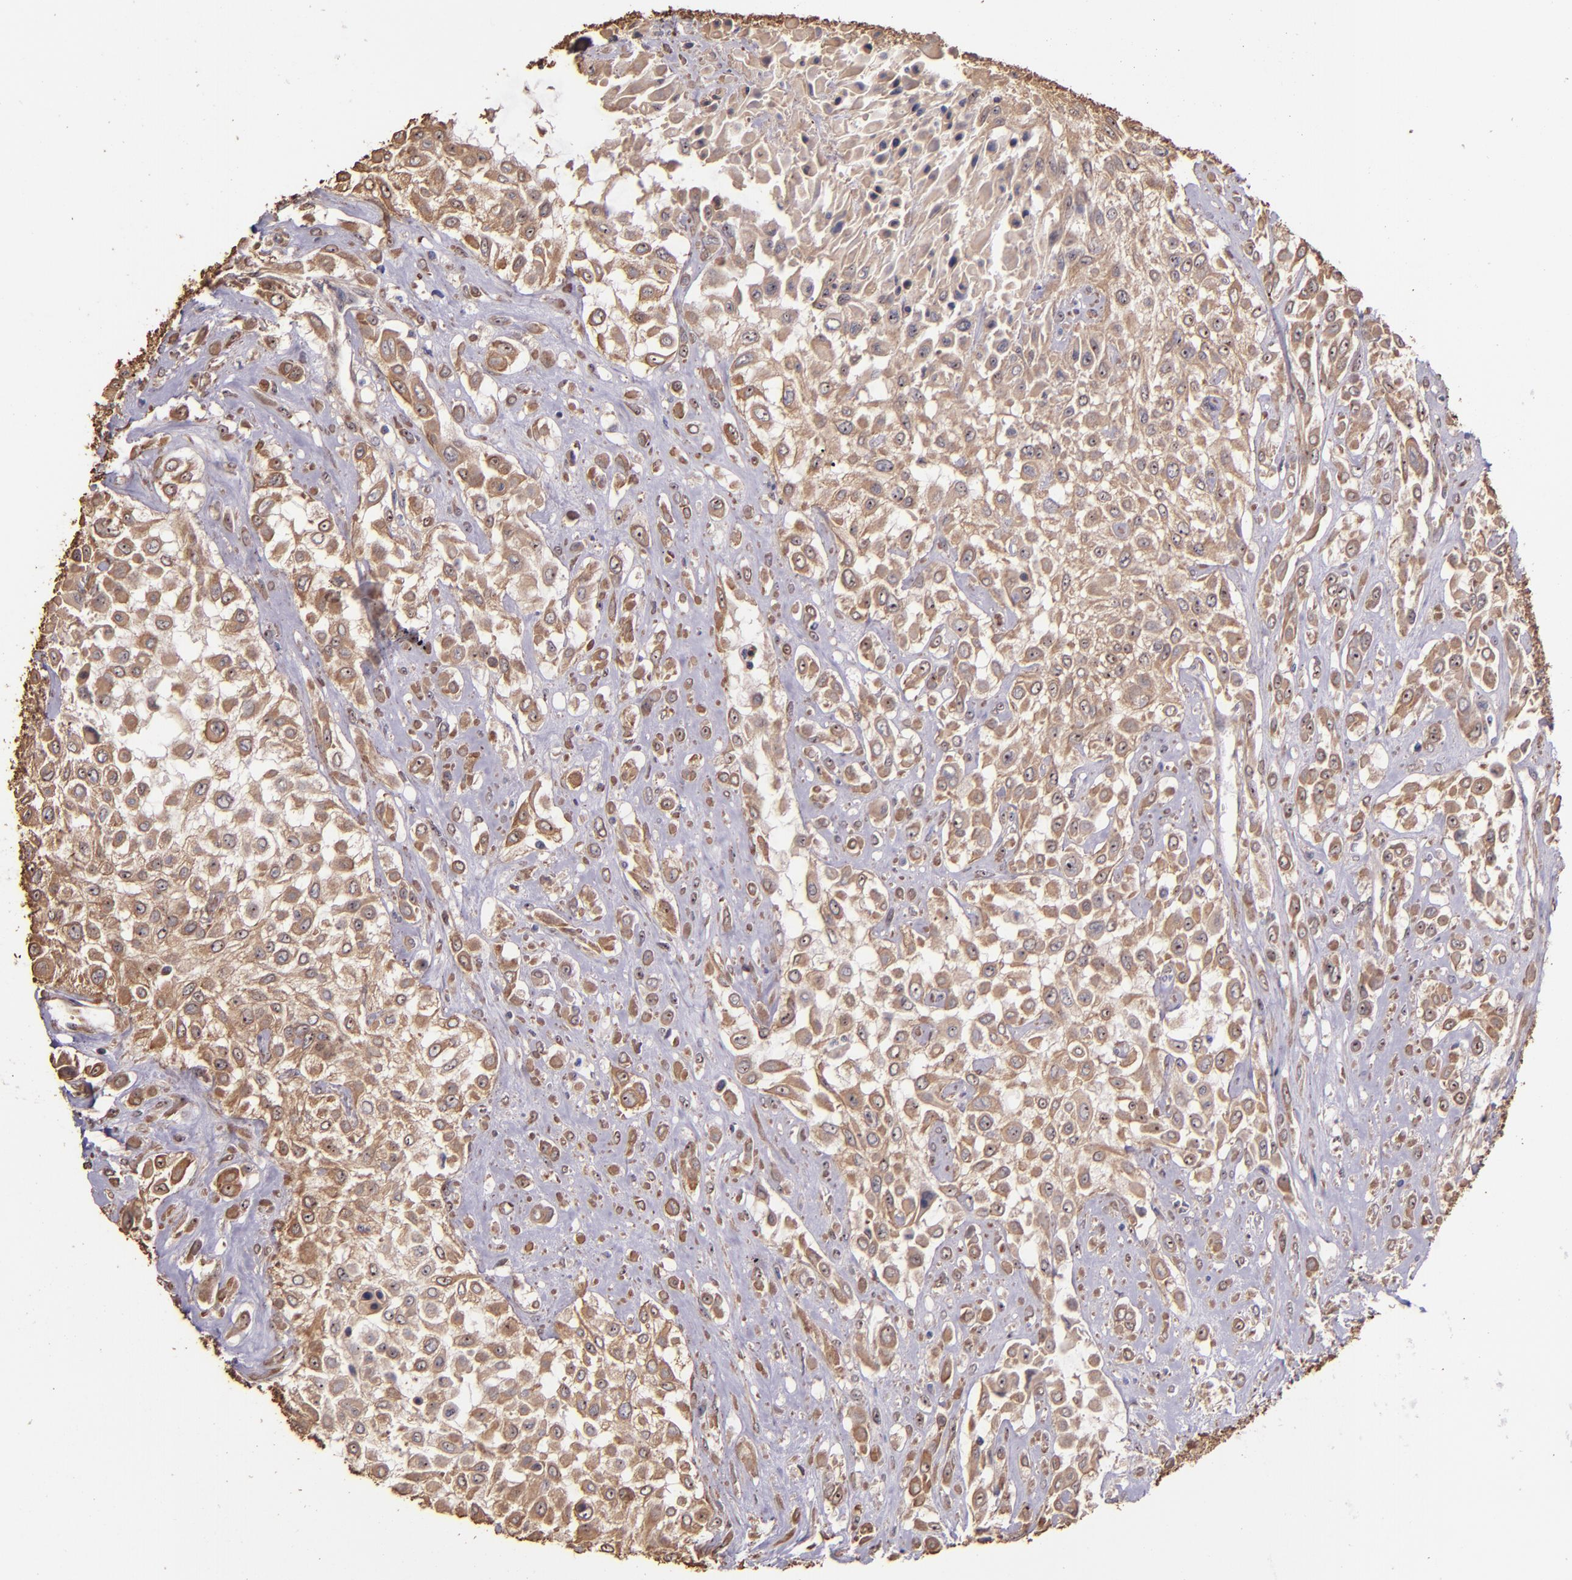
{"staining": {"intensity": "moderate", "quantity": ">75%", "location": "cytoplasmic/membranous"}, "tissue": "urothelial cancer", "cell_type": "Tumor cells", "image_type": "cancer", "snomed": [{"axis": "morphology", "description": "Urothelial carcinoma, High grade"}, {"axis": "topography", "description": "Urinary bladder"}], "caption": "The immunohistochemical stain highlights moderate cytoplasmic/membranous positivity in tumor cells of urothelial cancer tissue.", "gene": "SHC1", "patient": {"sex": "male", "age": 57}}